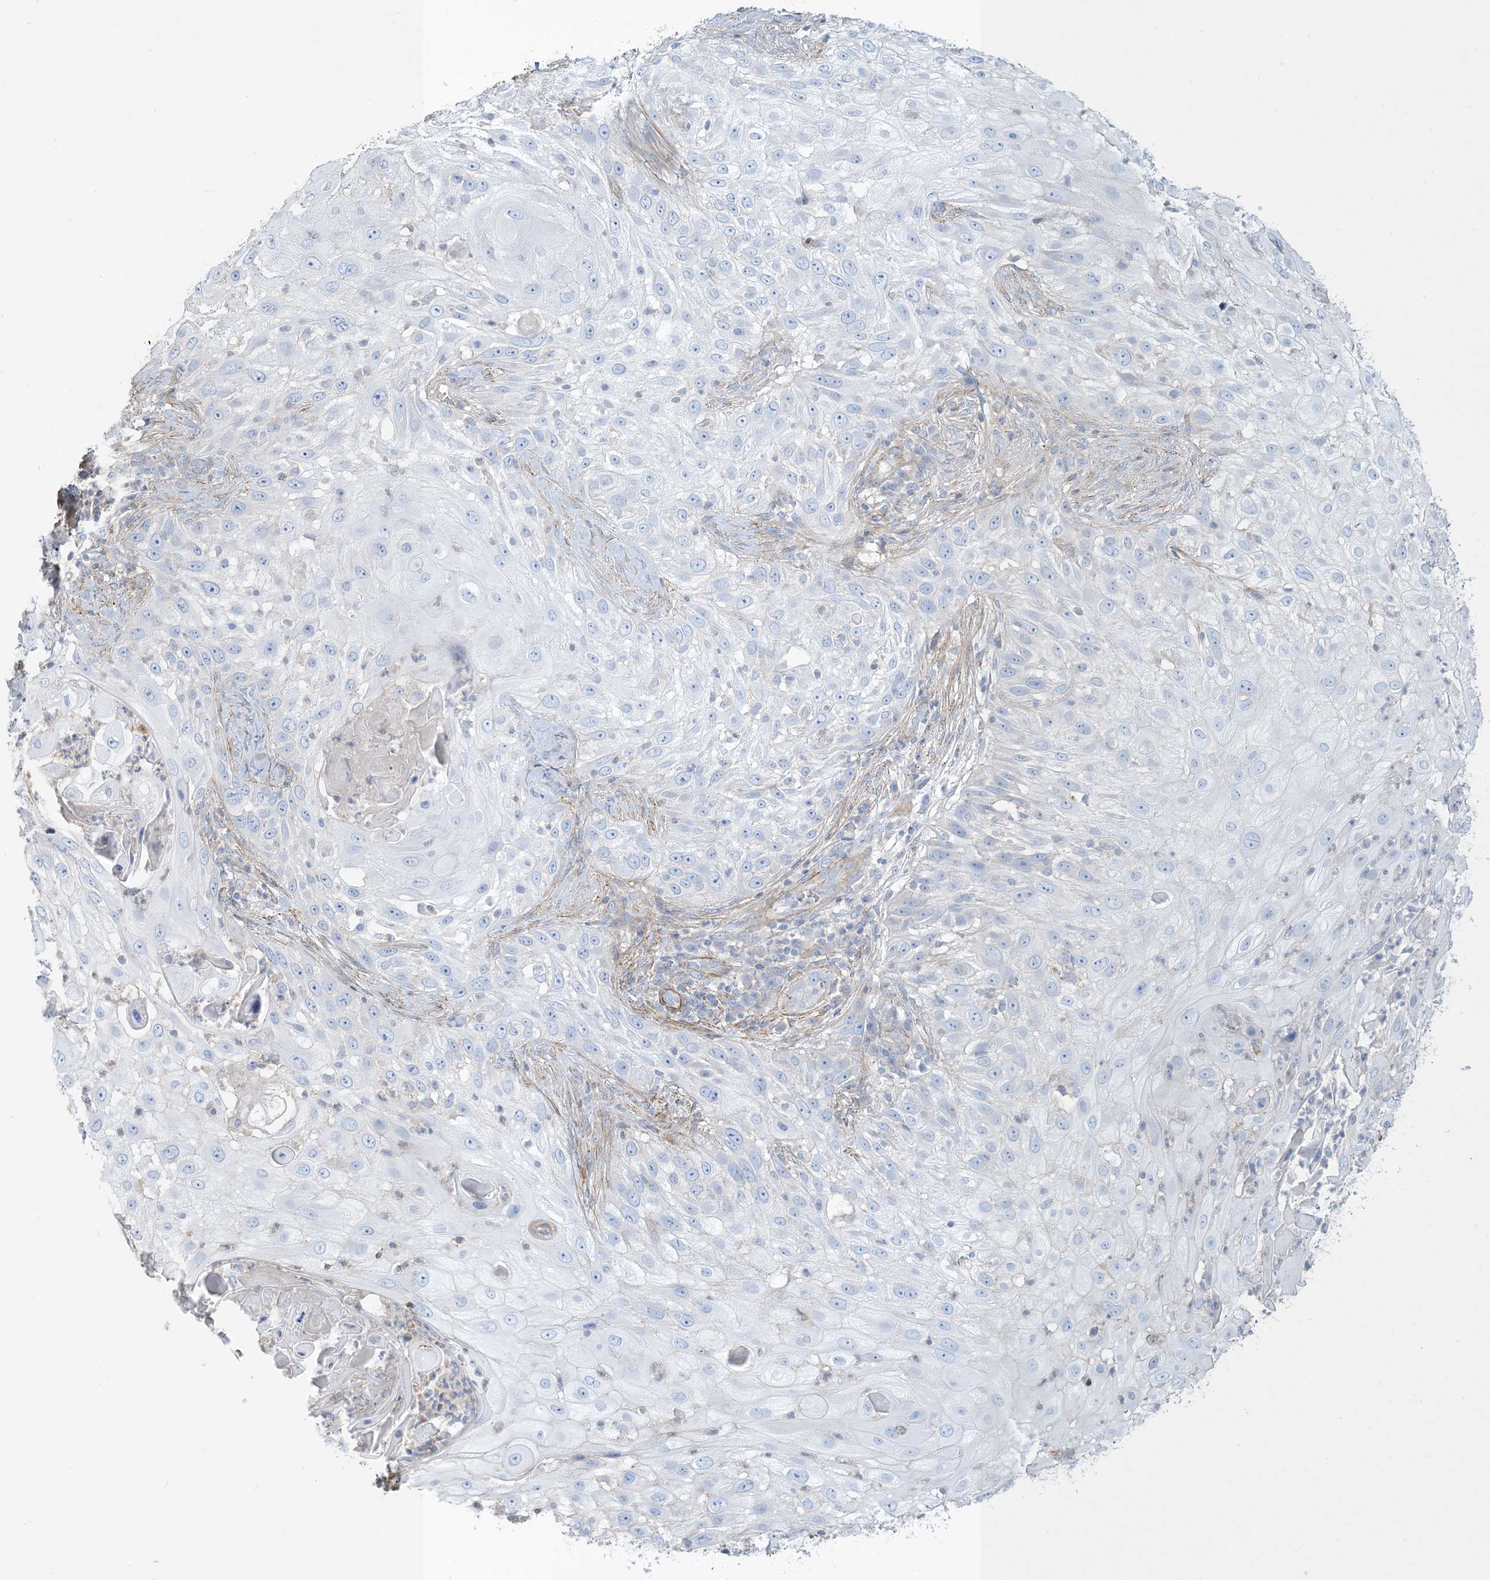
{"staining": {"intensity": "negative", "quantity": "none", "location": "none"}, "tissue": "skin cancer", "cell_type": "Tumor cells", "image_type": "cancer", "snomed": [{"axis": "morphology", "description": "Squamous cell carcinoma, NOS"}, {"axis": "topography", "description": "Skin"}], "caption": "High magnification brightfield microscopy of skin squamous cell carcinoma stained with DAB (brown) and counterstained with hematoxylin (blue): tumor cells show no significant staining.", "gene": "GTF3C2", "patient": {"sex": "female", "age": 44}}